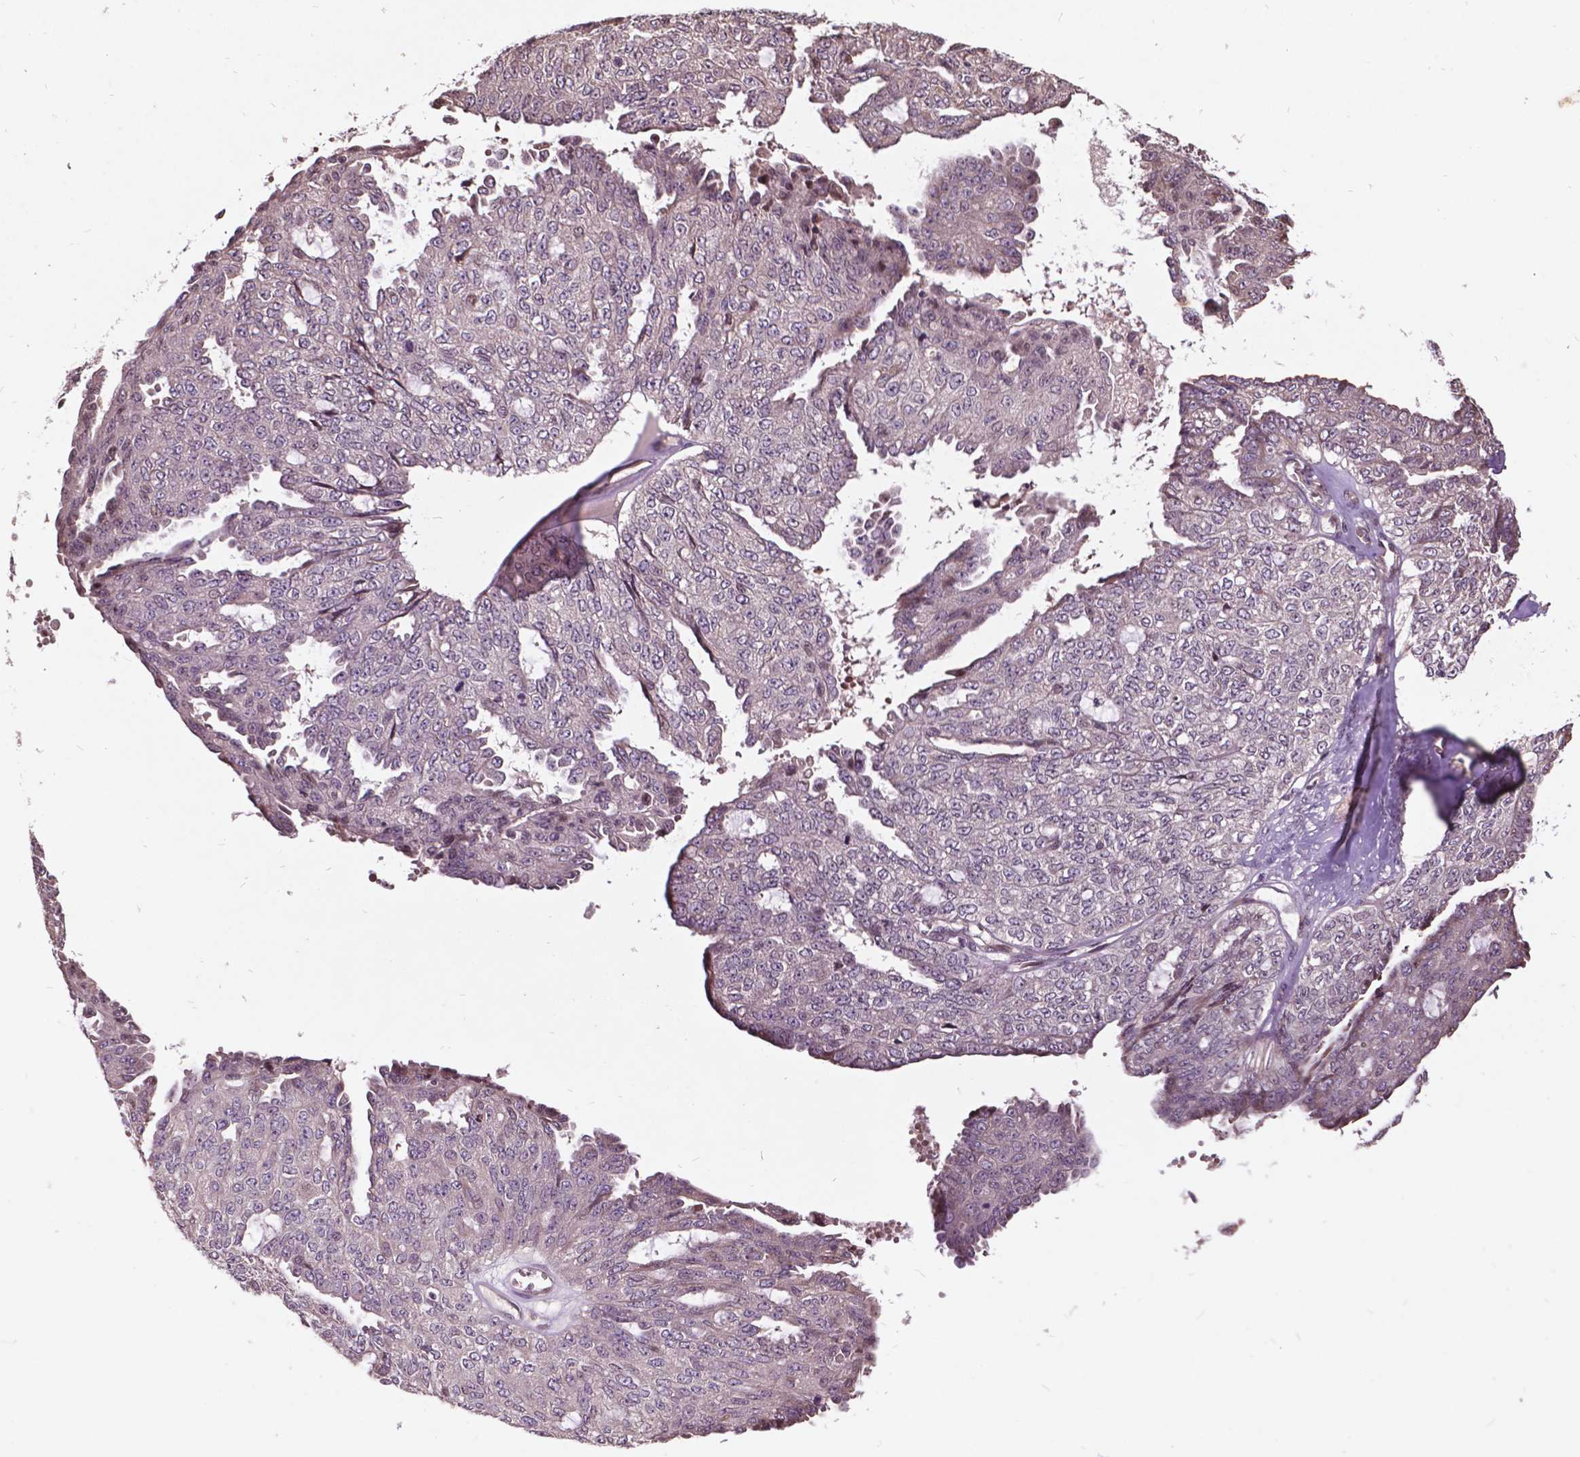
{"staining": {"intensity": "negative", "quantity": "none", "location": "none"}, "tissue": "ovarian cancer", "cell_type": "Tumor cells", "image_type": "cancer", "snomed": [{"axis": "morphology", "description": "Cystadenocarcinoma, serous, NOS"}, {"axis": "topography", "description": "Ovary"}], "caption": "Ovarian cancer (serous cystadenocarcinoma) was stained to show a protein in brown. There is no significant staining in tumor cells.", "gene": "AP1S3", "patient": {"sex": "female", "age": 71}}